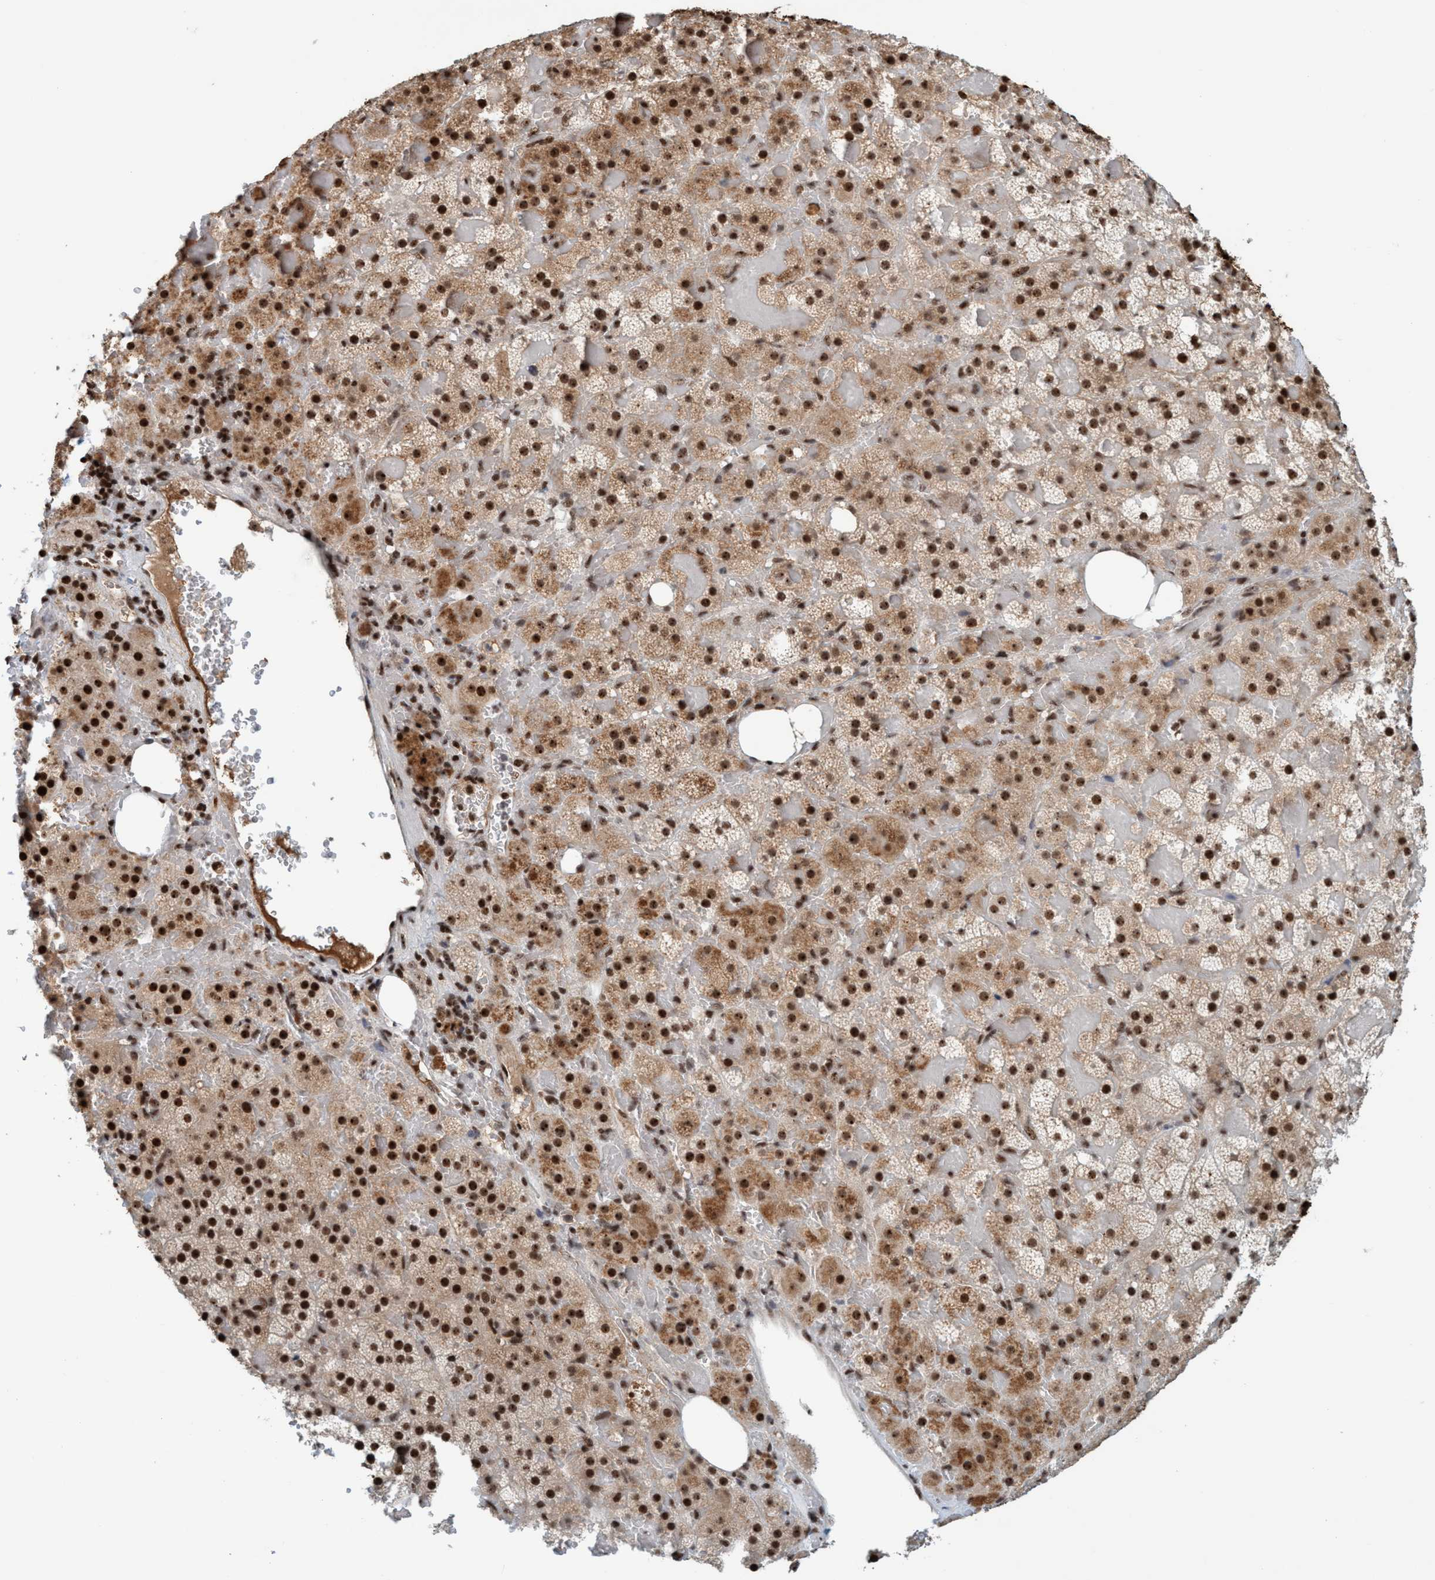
{"staining": {"intensity": "strong", "quantity": ">75%", "location": "cytoplasmic/membranous,nuclear"}, "tissue": "adrenal gland", "cell_type": "Glandular cells", "image_type": "normal", "snomed": [{"axis": "morphology", "description": "Normal tissue, NOS"}, {"axis": "topography", "description": "Adrenal gland"}], "caption": "IHC photomicrograph of benign adrenal gland: adrenal gland stained using IHC reveals high levels of strong protein expression localized specifically in the cytoplasmic/membranous,nuclear of glandular cells, appearing as a cytoplasmic/membranous,nuclear brown color.", "gene": "SMCR8", "patient": {"sex": "female", "age": 59}}